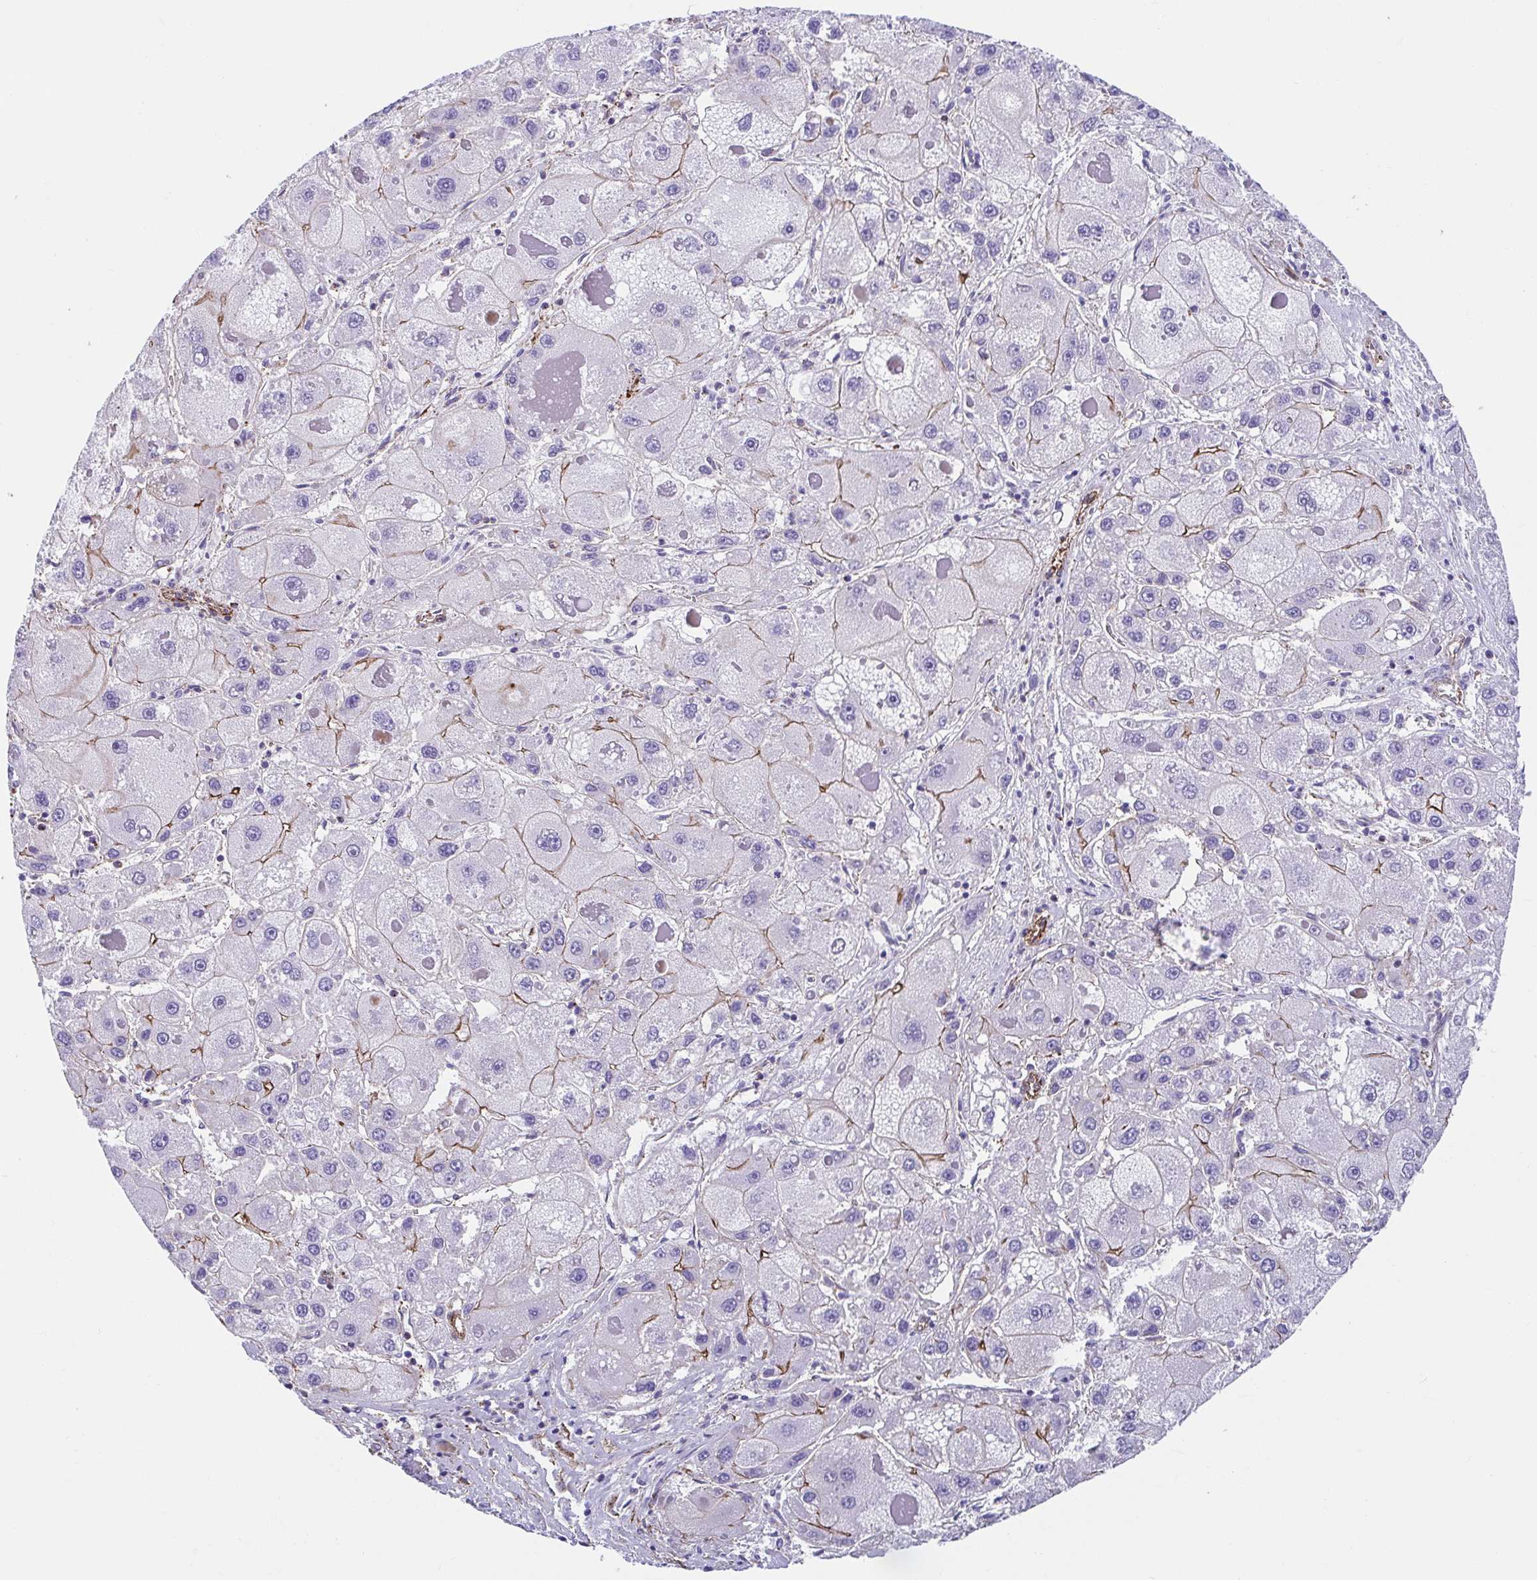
{"staining": {"intensity": "moderate", "quantity": "<25%", "location": "cytoplasmic/membranous"}, "tissue": "liver cancer", "cell_type": "Tumor cells", "image_type": "cancer", "snomed": [{"axis": "morphology", "description": "Carcinoma, Hepatocellular, NOS"}, {"axis": "topography", "description": "Liver"}], "caption": "Protein analysis of liver cancer (hepatocellular carcinoma) tissue displays moderate cytoplasmic/membranous expression in about <25% of tumor cells. (brown staining indicates protein expression, while blue staining denotes nuclei).", "gene": "TRAM2", "patient": {"sex": "female", "age": 73}}